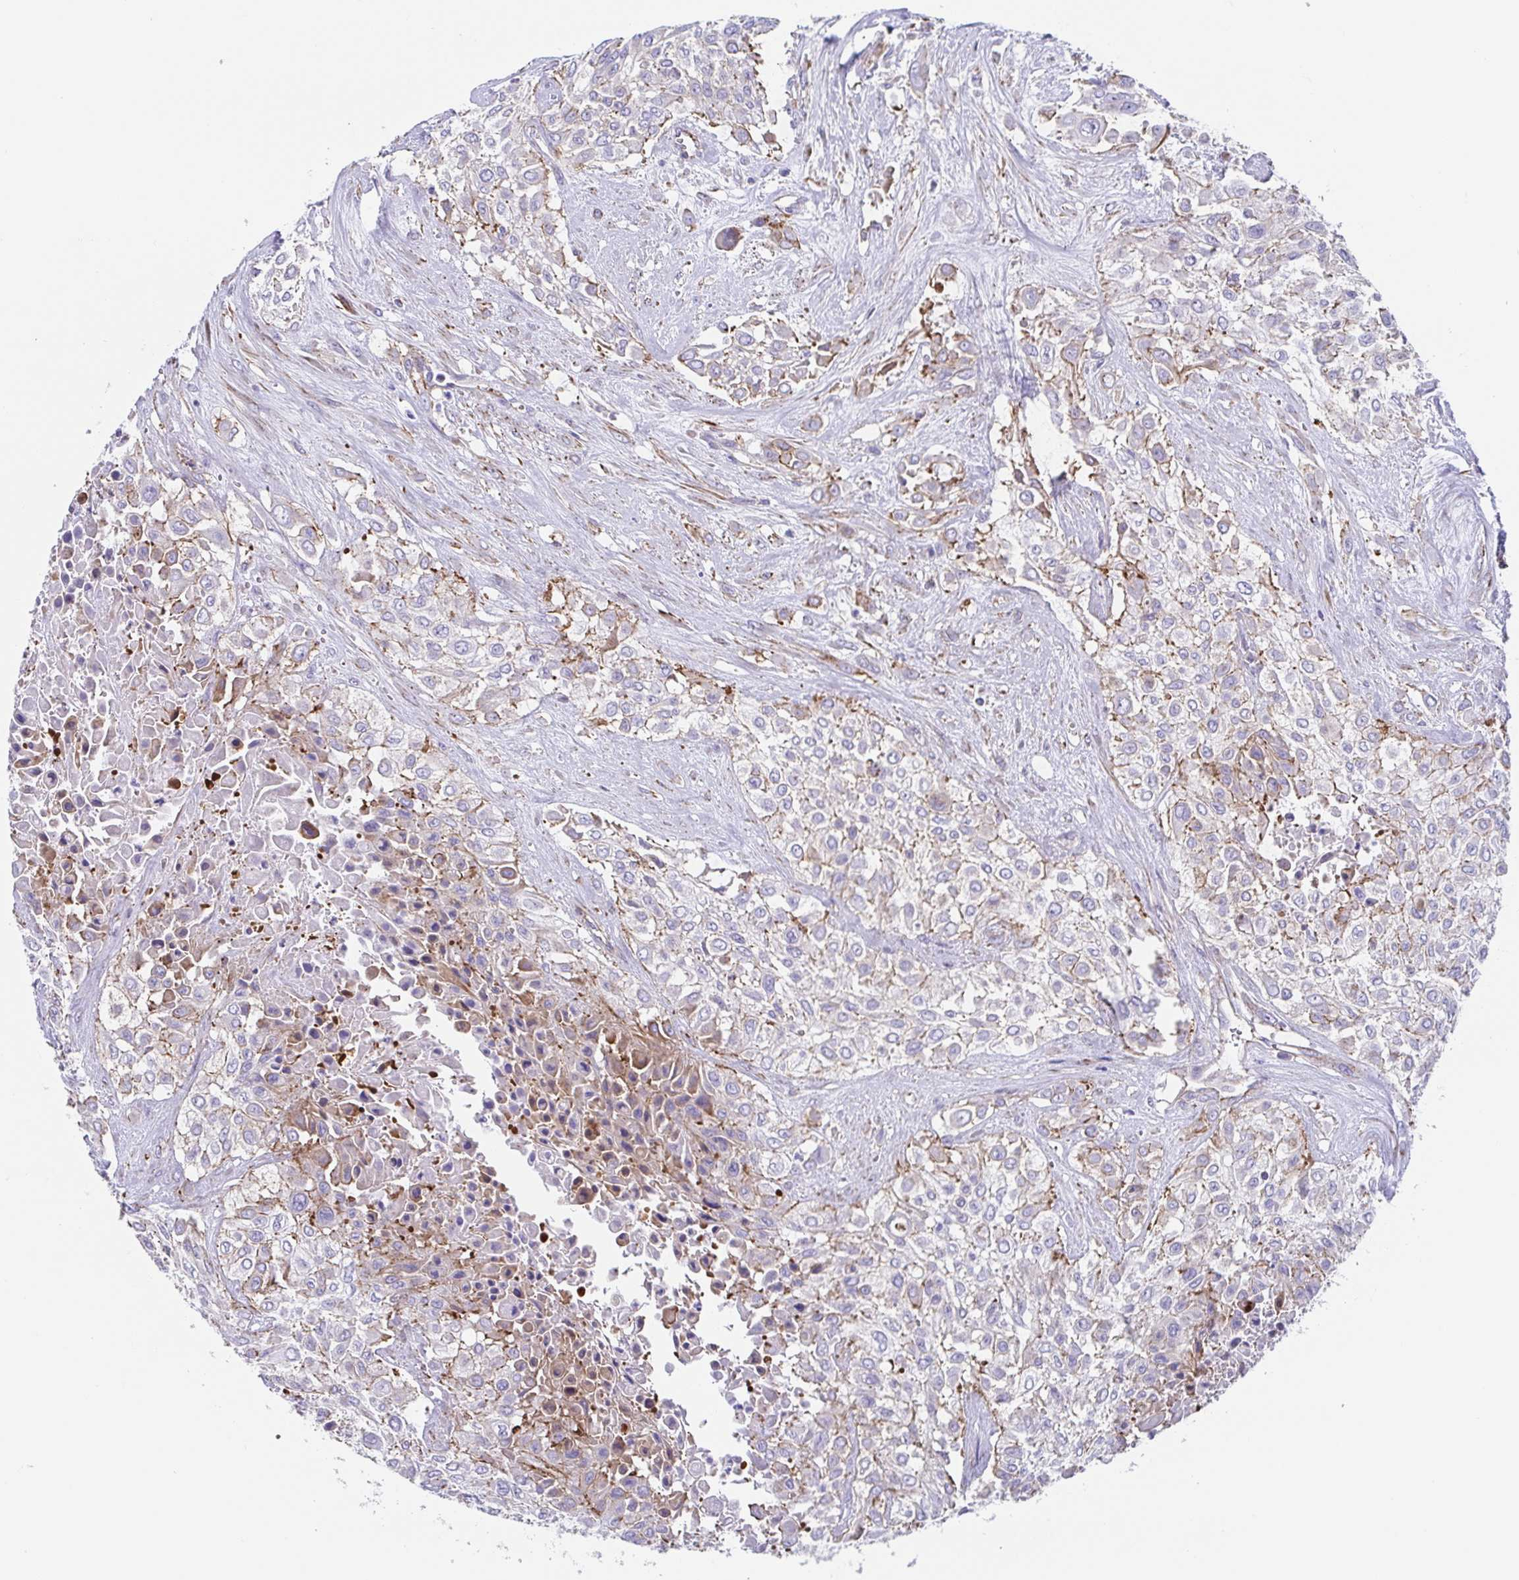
{"staining": {"intensity": "weak", "quantity": "<25%", "location": "cytoplasmic/membranous"}, "tissue": "urothelial cancer", "cell_type": "Tumor cells", "image_type": "cancer", "snomed": [{"axis": "morphology", "description": "Urothelial carcinoma, High grade"}, {"axis": "topography", "description": "Urinary bladder"}], "caption": "Tumor cells are negative for protein expression in human urothelial cancer.", "gene": "TRAM2", "patient": {"sex": "male", "age": 57}}